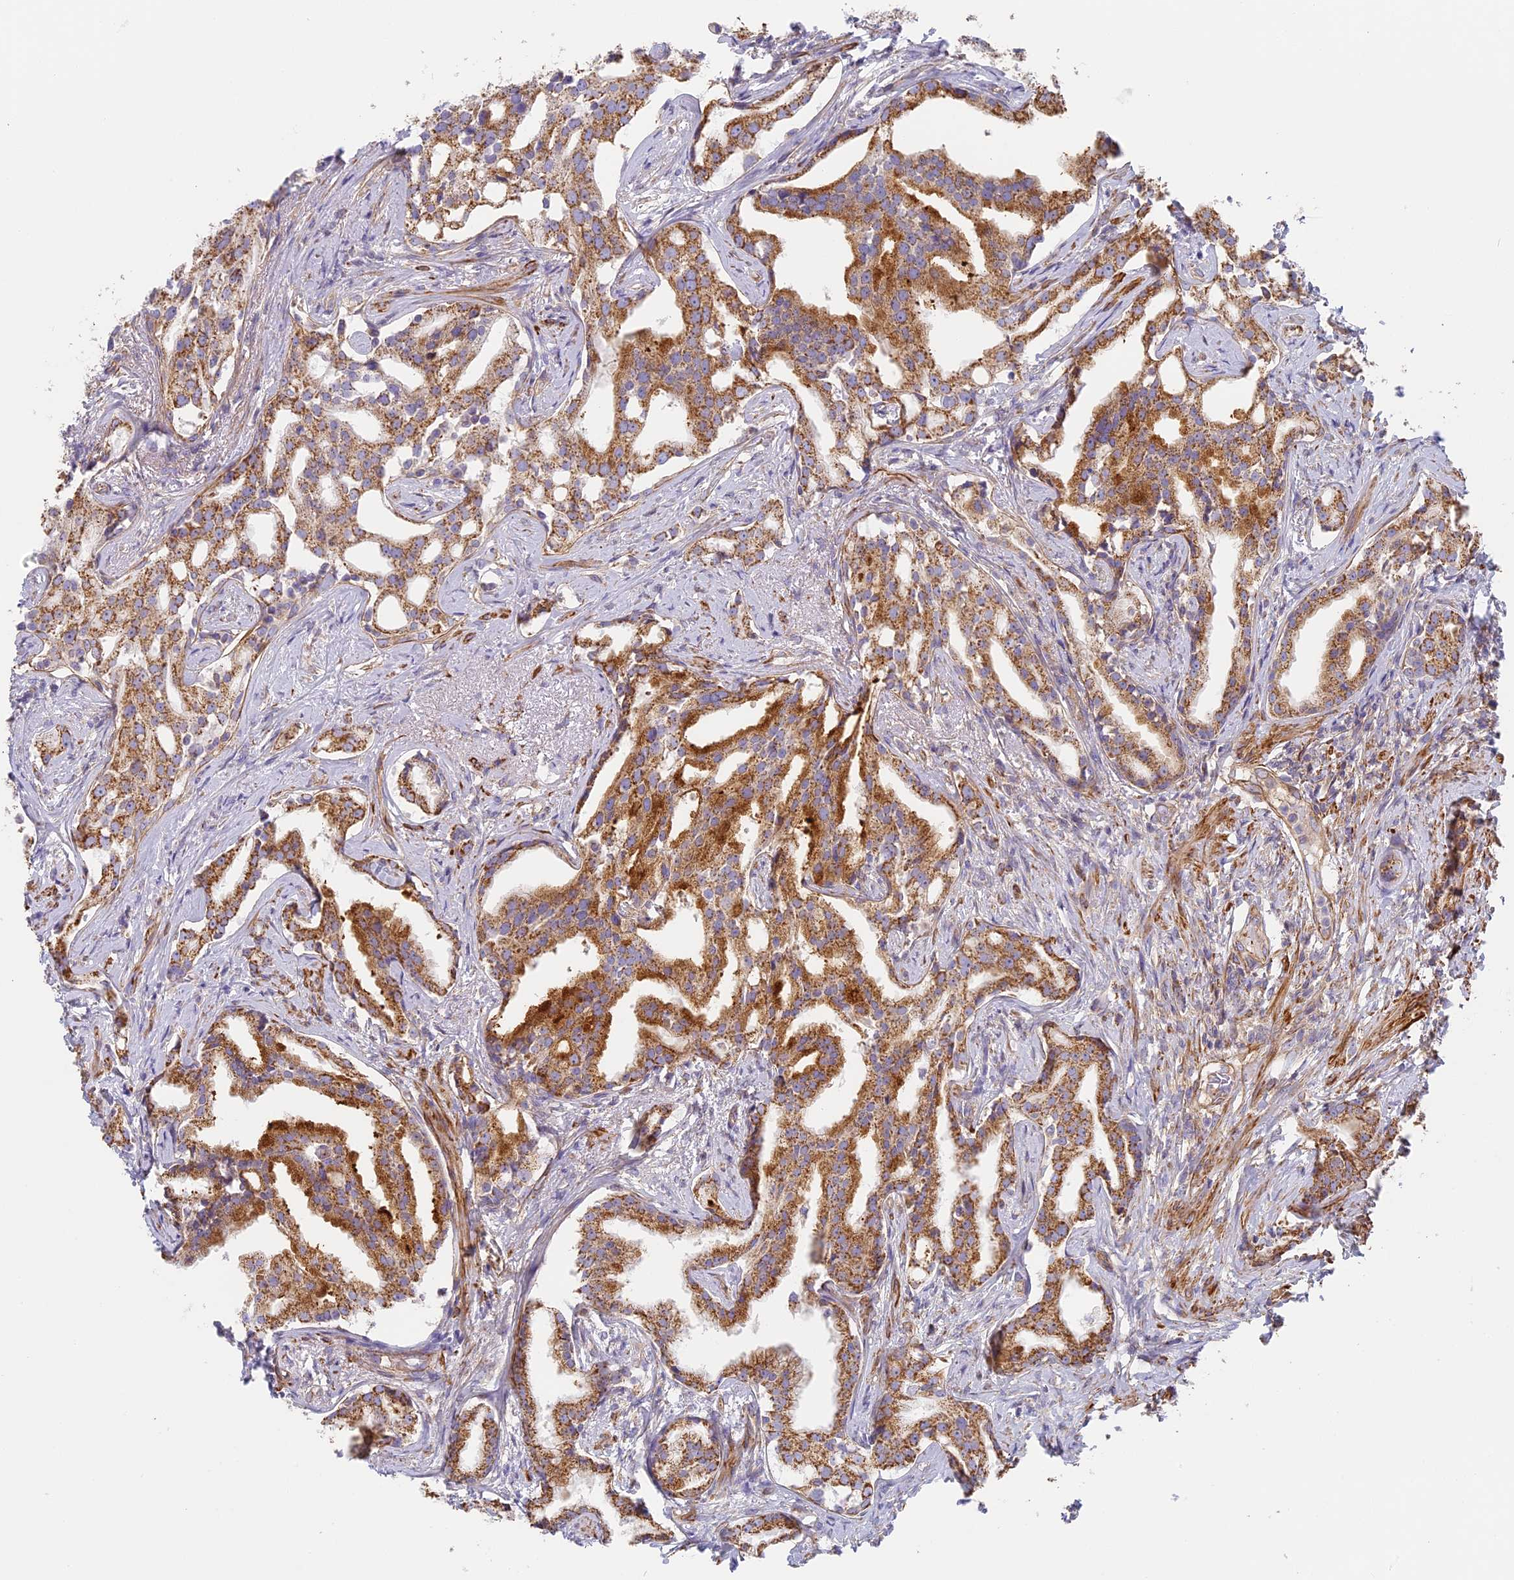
{"staining": {"intensity": "moderate", "quantity": ">75%", "location": "cytoplasmic/membranous"}, "tissue": "prostate cancer", "cell_type": "Tumor cells", "image_type": "cancer", "snomed": [{"axis": "morphology", "description": "Adenocarcinoma, High grade"}, {"axis": "topography", "description": "Prostate"}], "caption": "This is a micrograph of immunohistochemistry (IHC) staining of prostate cancer (high-grade adenocarcinoma), which shows moderate expression in the cytoplasmic/membranous of tumor cells.", "gene": "DDA1", "patient": {"sex": "male", "age": 67}}